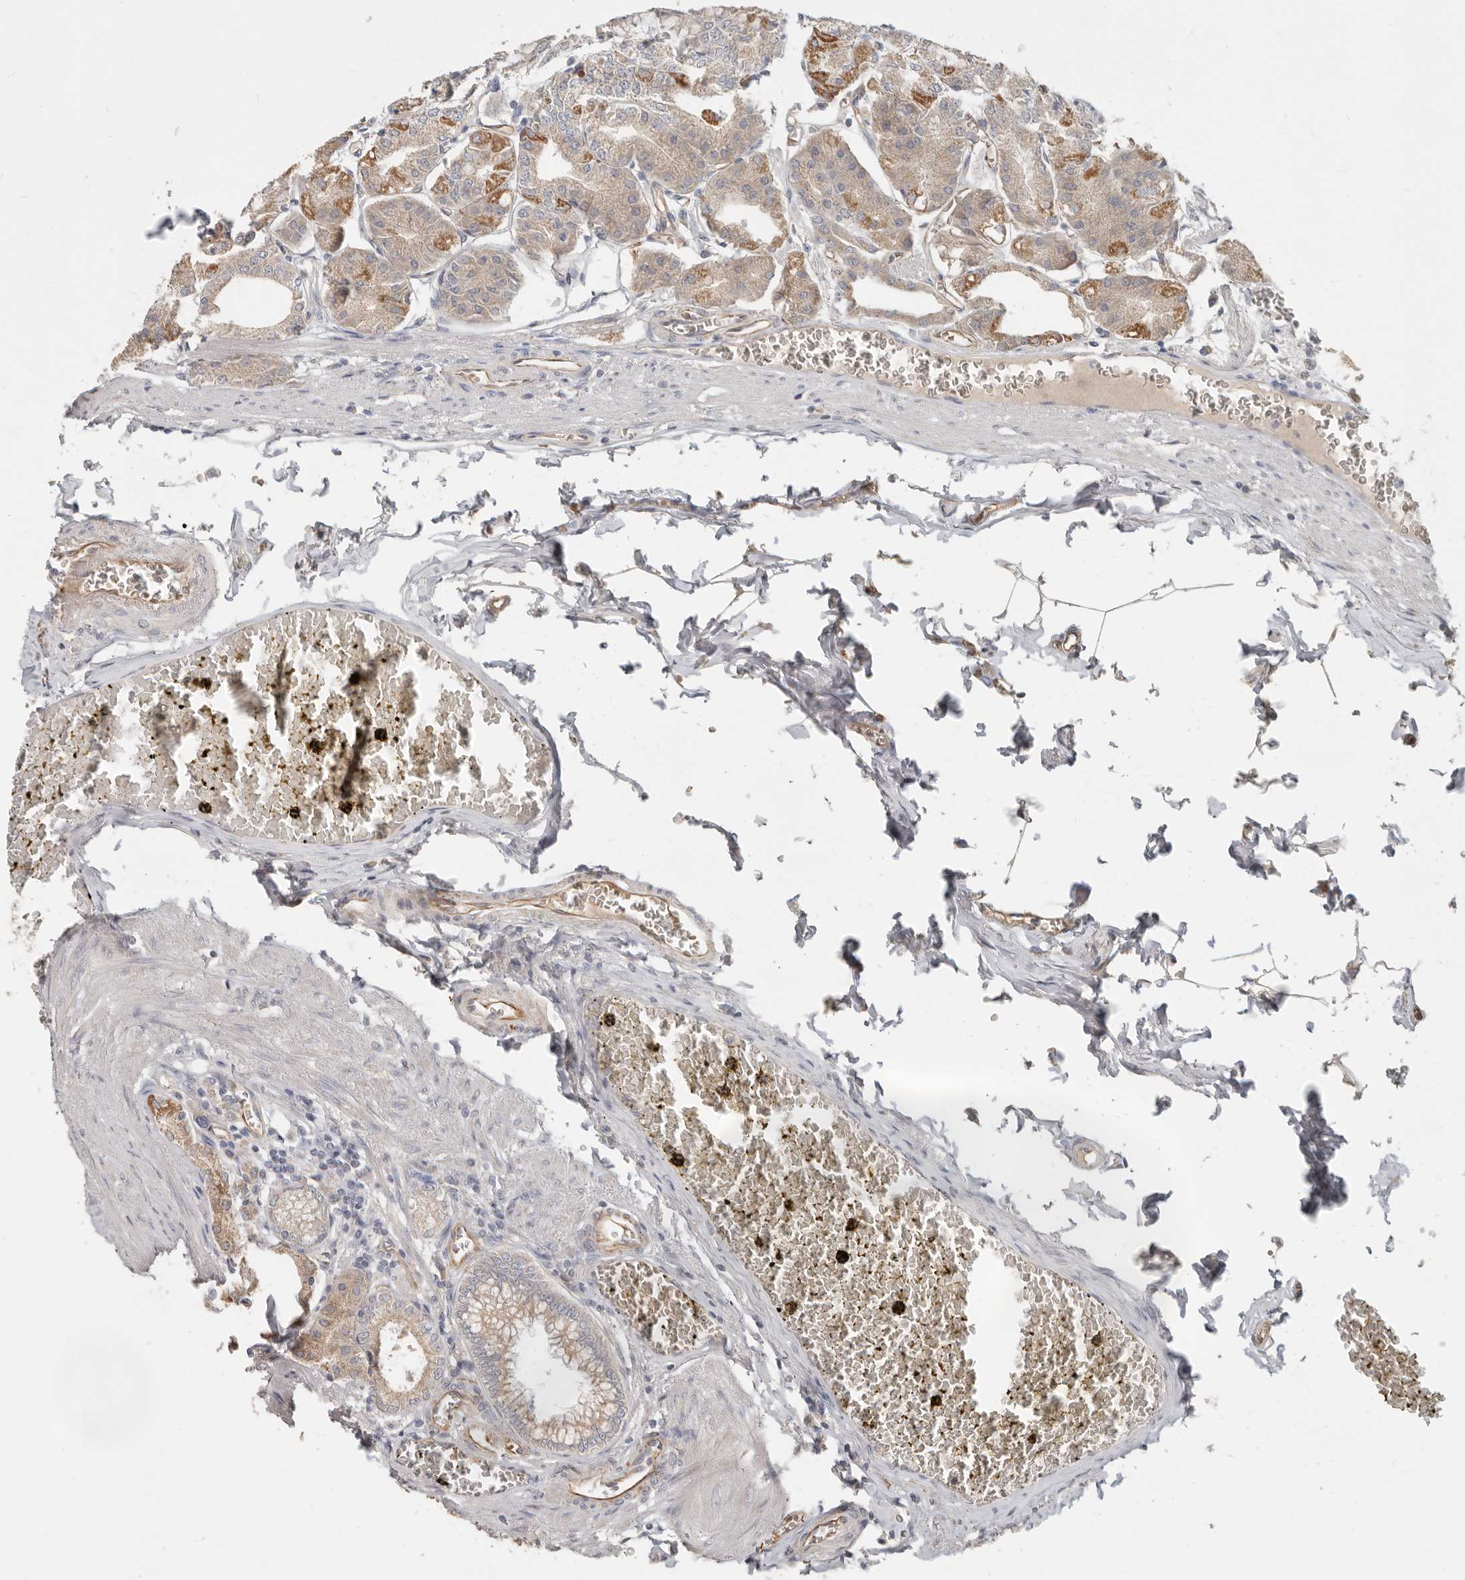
{"staining": {"intensity": "moderate", "quantity": "25%-75%", "location": "cytoplasmic/membranous"}, "tissue": "stomach", "cell_type": "Glandular cells", "image_type": "normal", "snomed": [{"axis": "morphology", "description": "Normal tissue, NOS"}, {"axis": "topography", "description": "Stomach, lower"}], "caption": "High-power microscopy captured an IHC histopathology image of unremarkable stomach, revealing moderate cytoplasmic/membranous staining in approximately 25%-75% of glandular cells.", "gene": "SPRING1", "patient": {"sex": "male", "age": 71}}